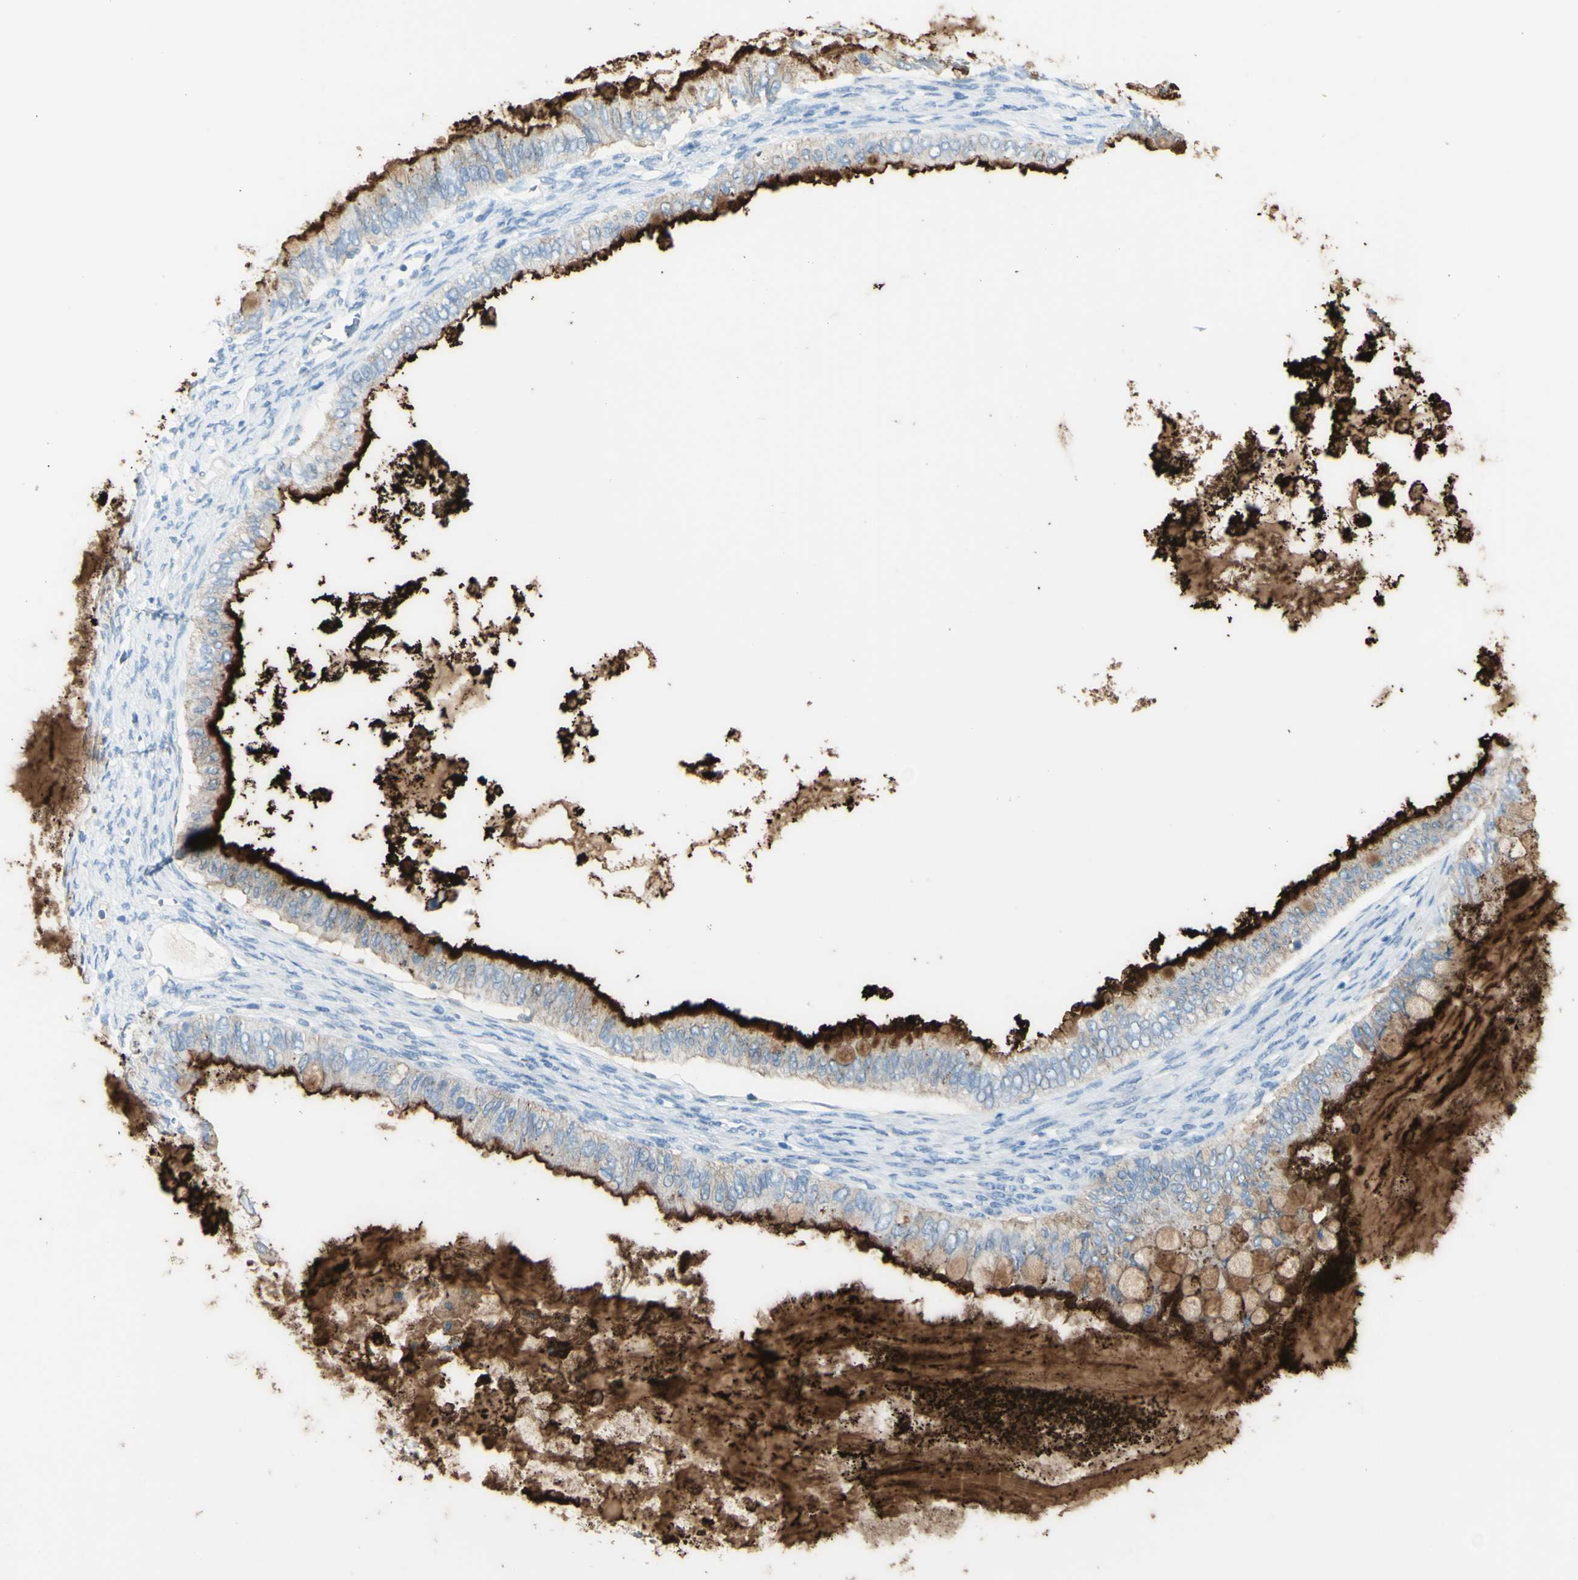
{"staining": {"intensity": "strong", "quantity": ">75%", "location": "cytoplasmic/membranous"}, "tissue": "ovarian cancer", "cell_type": "Tumor cells", "image_type": "cancer", "snomed": [{"axis": "morphology", "description": "Cystadenocarcinoma, mucinous, NOS"}, {"axis": "topography", "description": "Ovary"}], "caption": "This is an image of IHC staining of ovarian cancer (mucinous cystadenocarcinoma), which shows strong positivity in the cytoplasmic/membranous of tumor cells.", "gene": "TSPAN1", "patient": {"sex": "female", "age": 80}}